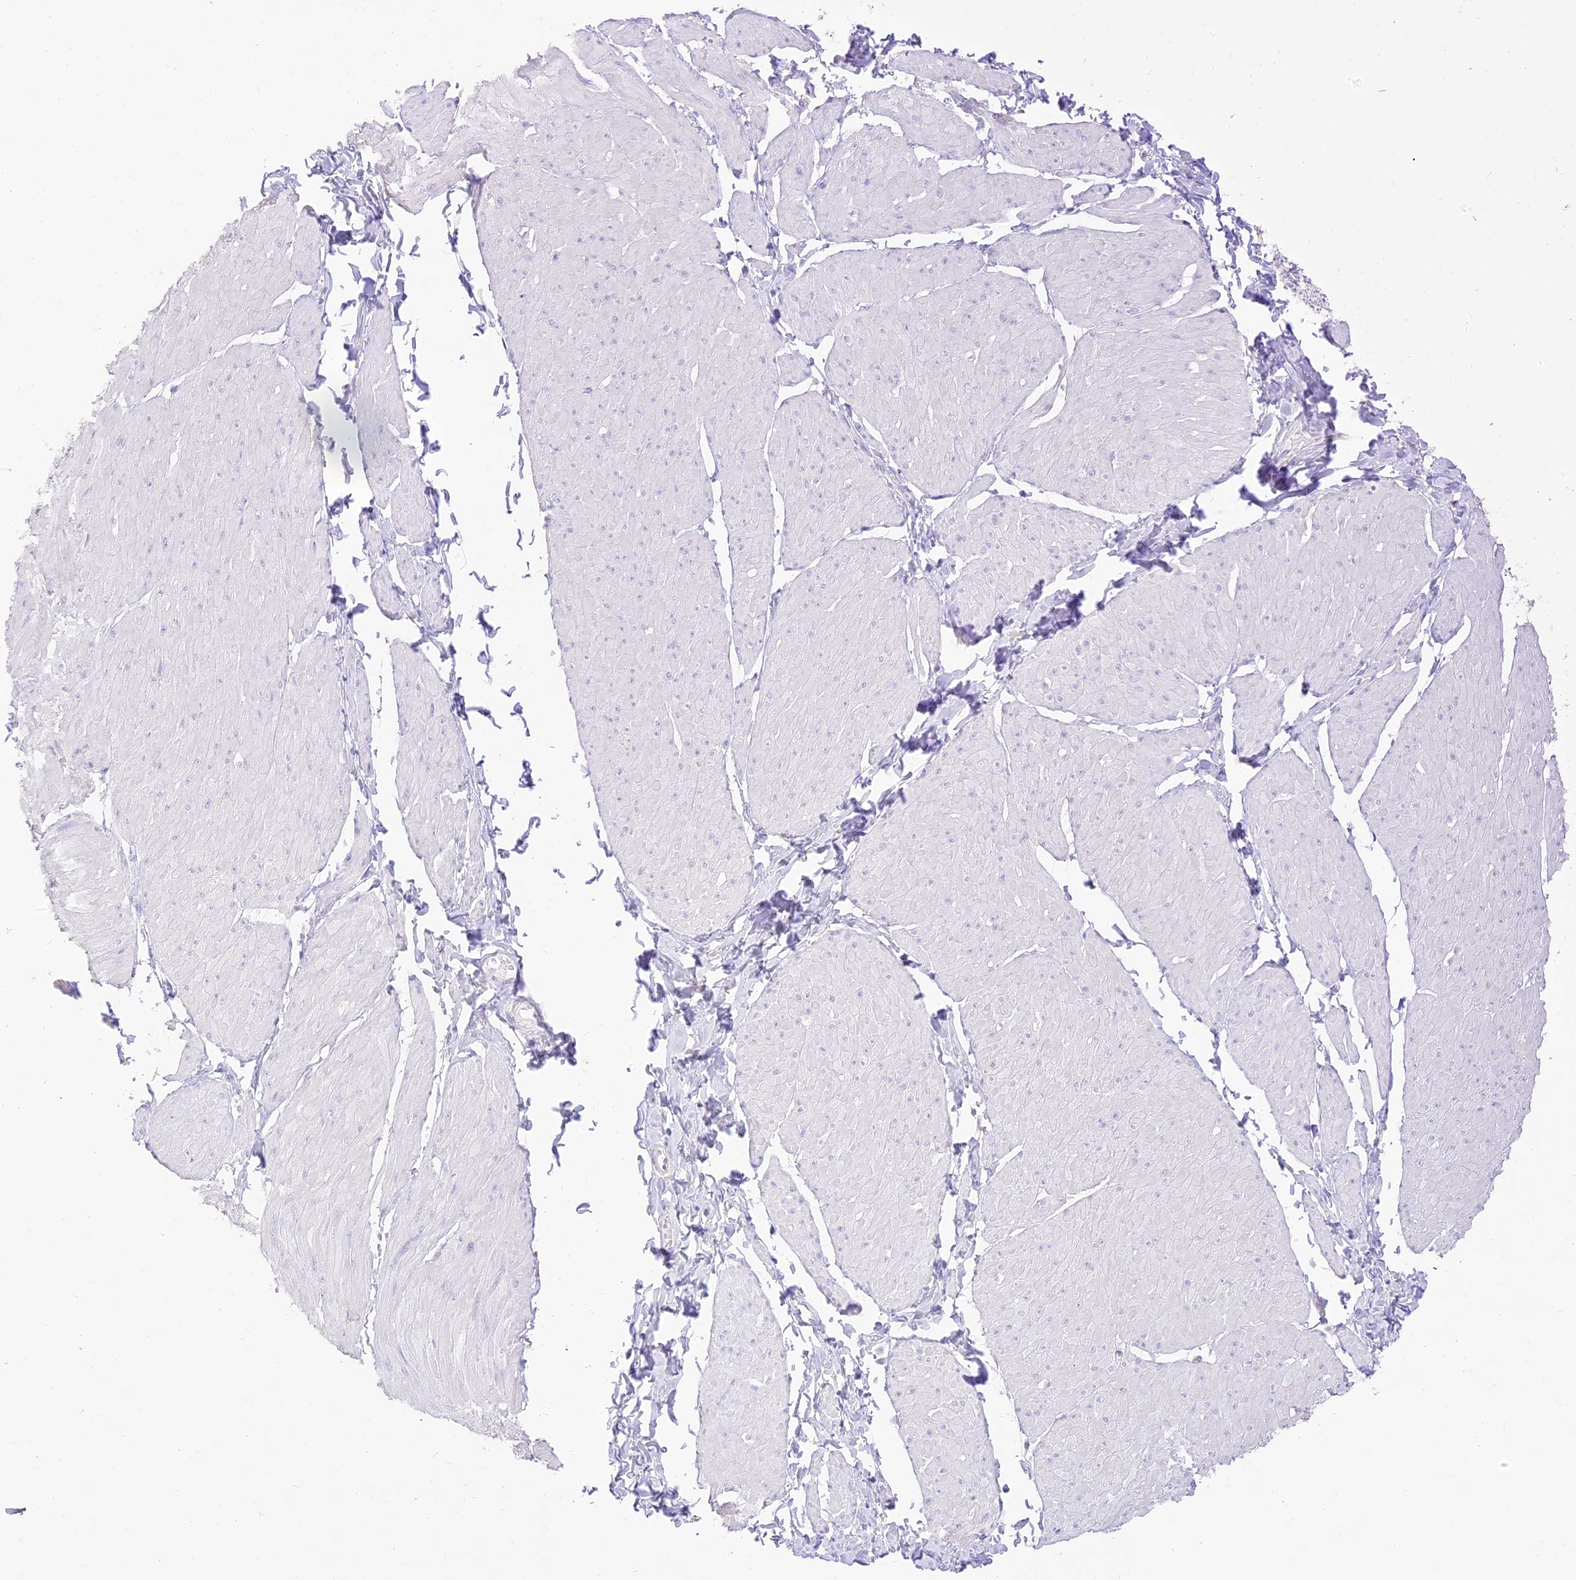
{"staining": {"intensity": "negative", "quantity": "none", "location": "none"}, "tissue": "smooth muscle", "cell_type": "Smooth muscle cells", "image_type": "normal", "snomed": [{"axis": "morphology", "description": "Urothelial carcinoma, High grade"}, {"axis": "topography", "description": "Urinary bladder"}], "caption": "An IHC histopathology image of benign smooth muscle is shown. There is no staining in smooth muscle cells of smooth muscle.", "gene": "SEC13", "patient": {"sex": "male", "age": 46}}